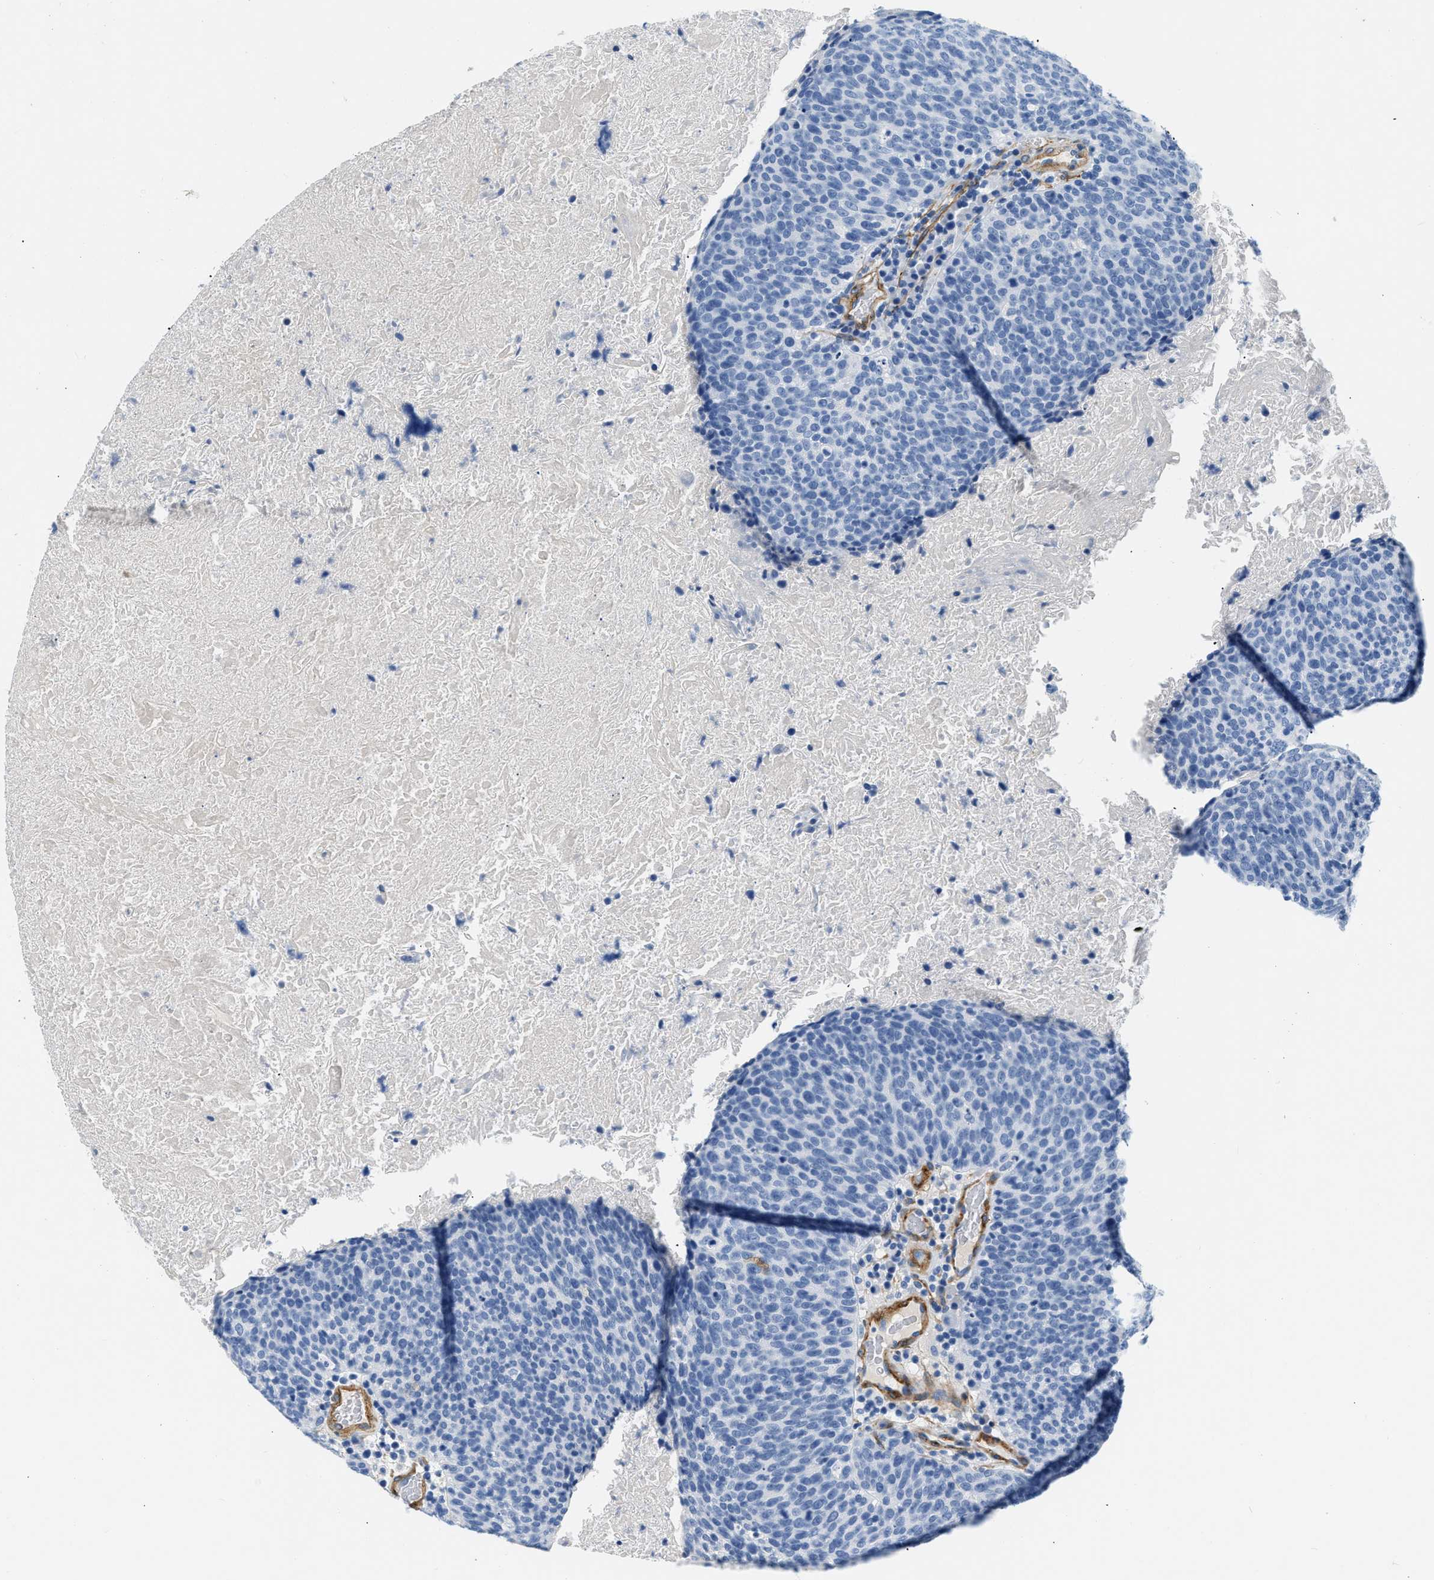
{"staining": {"intensity": "negative", "quantity": "none", "location": "none"}, "tissue": "head and neck cancer", "cell_type": "Tumor cells", "image_type": "cancer", "snomed": [{"axis": "morphology", "description": "Squamous cell carcinoma, NOS"}, {"axis": "morphology", "description": "Squamous cell carcinoma, metastatic, NOS"}, {"axis": "topography", "description": "Lymph node"}, {"axis": "topography", "description": "Head-Neck"}], "caption": "The histopathology image reveals no staining of tumor cells in head and neck cancer.", "gene": "PDGFRB", "patient": {"sex": "male", "age": 62}}